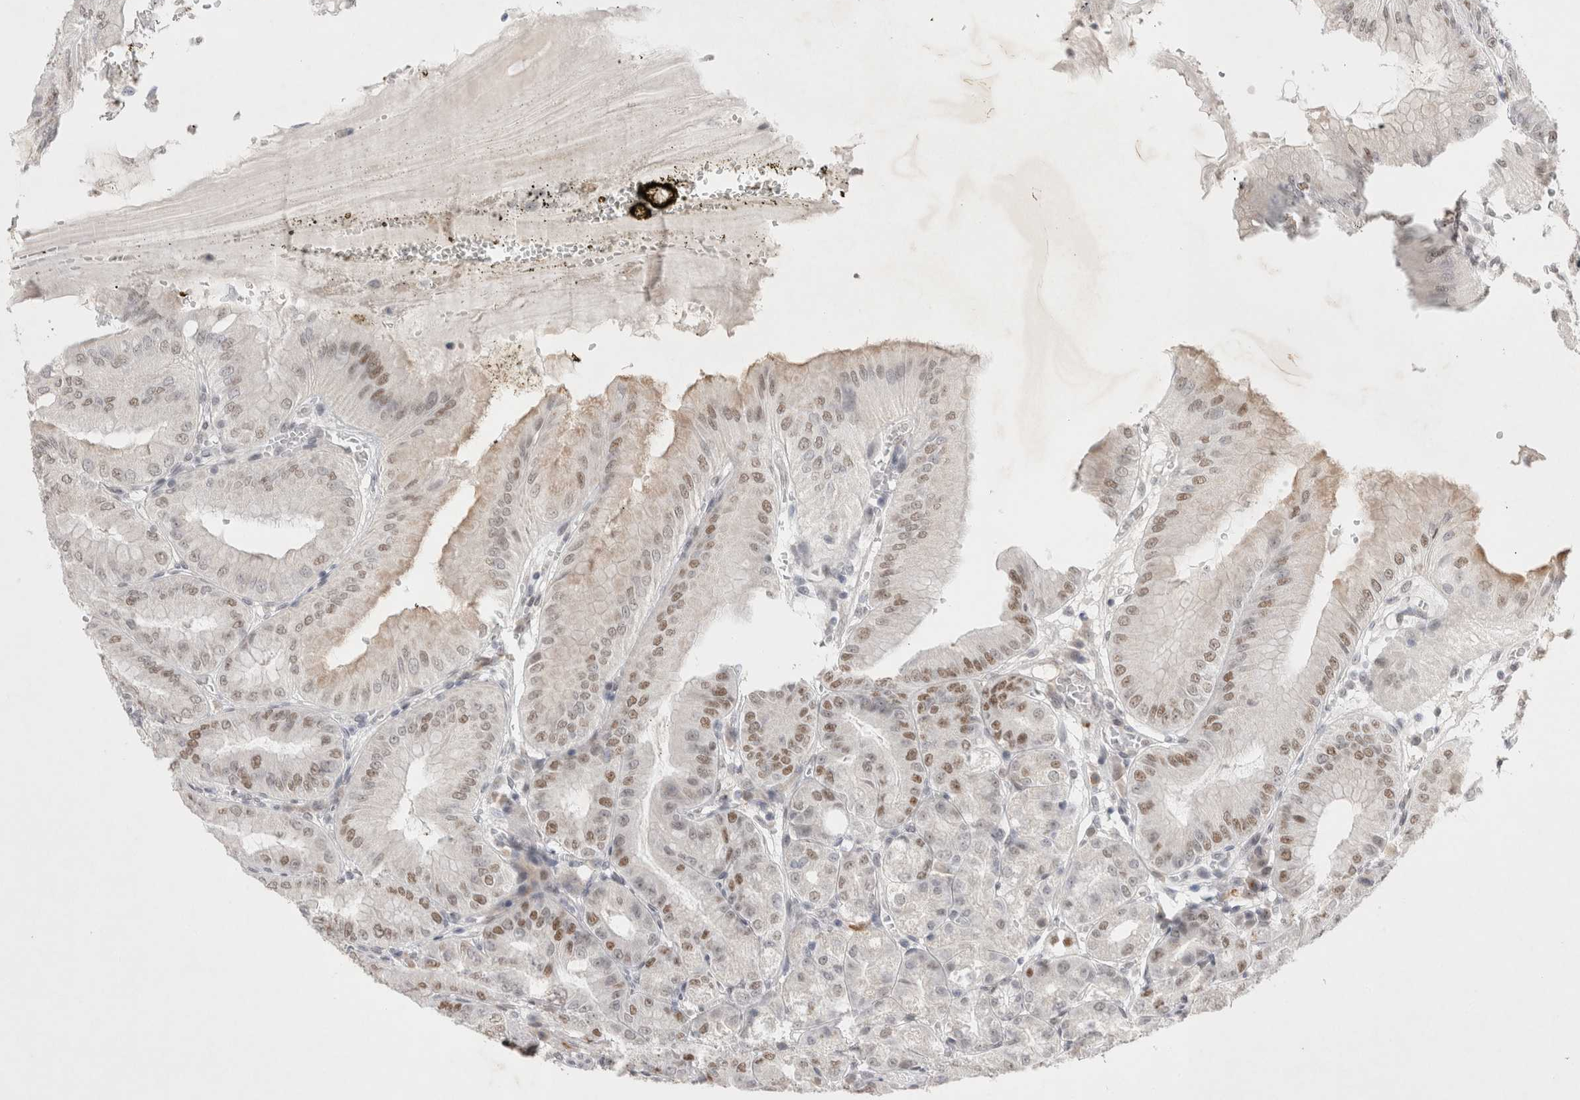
{"staining": {"intensity": "moderate", "quantity": ">75%", "location": "nuclear"}, "tissue": "stomach", "cell_type": "Glandular cells", "image_type": "normal", "snomed": [{"axis": "morphology", "description": "Normal tissue, NOS"}, {"axis": "topography", "description": "Stomach, lower"}], "caption": "Brown immunohistochemical staining in unremarkable stomach exhibits moderate nuclear positivity in approximately >75% of glandular cells.", "gene": "RECQL4", "patient": {"sex": "male", "age": 71}}